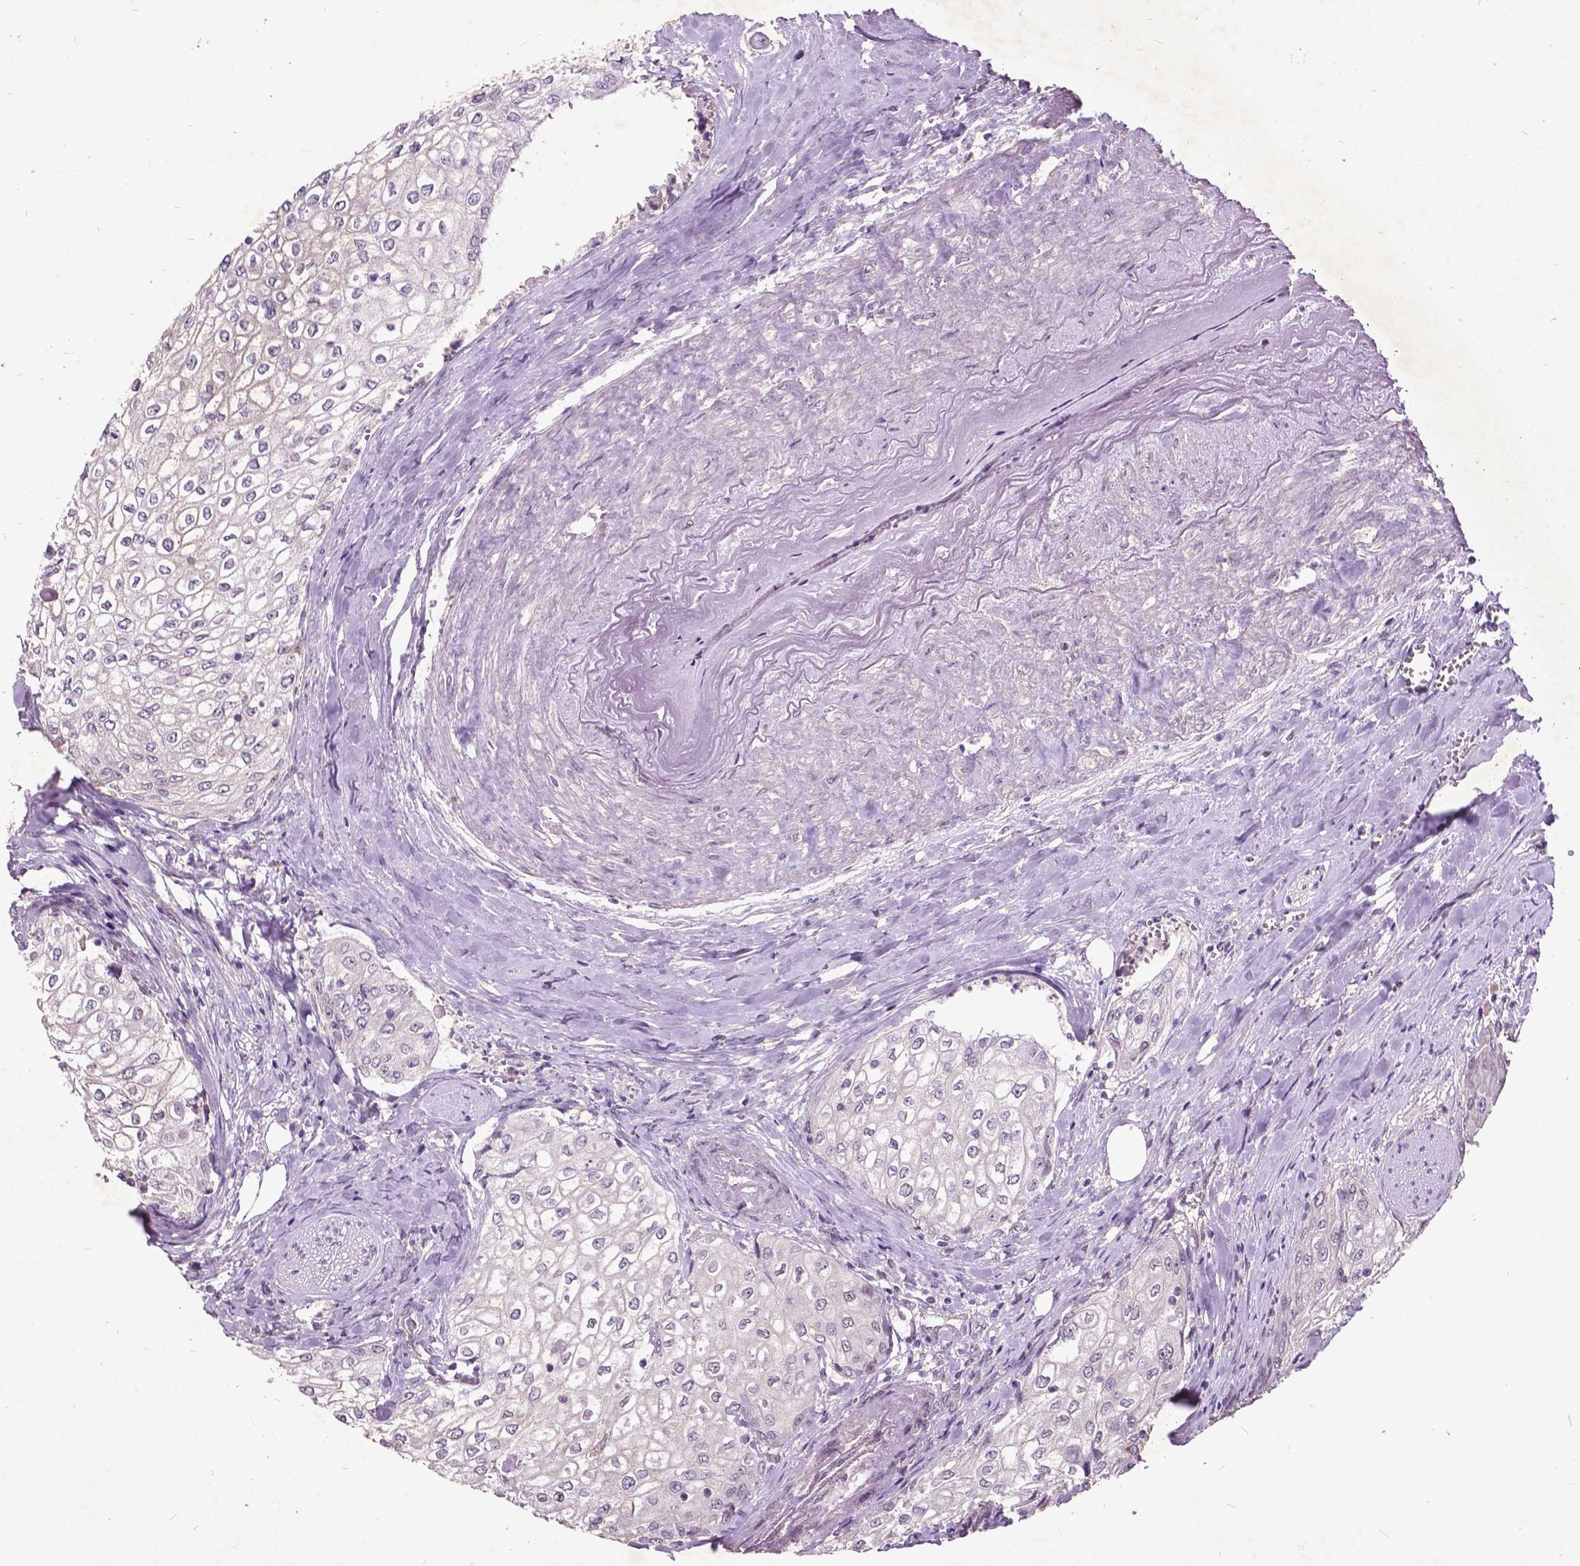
{"staining": {"intensity": "negative", "quantity": "none", "location": "none"}, "tissue": "urothelial cancer", "cell_type": "Tumor cells", "image_type": "cancer", "snomed": [{"axis": "morphology", "description": "Urothelial carcinoma, High grade"}, {"axis": "topography", "description": "Urinary bladder"}], "caption": "Immunohistochemistry (IHC) of human urothelial cancer reveals no positivity in tumor cells.", "gene": "AP1S3", "patient": {"sex": "male", "age": 62}}